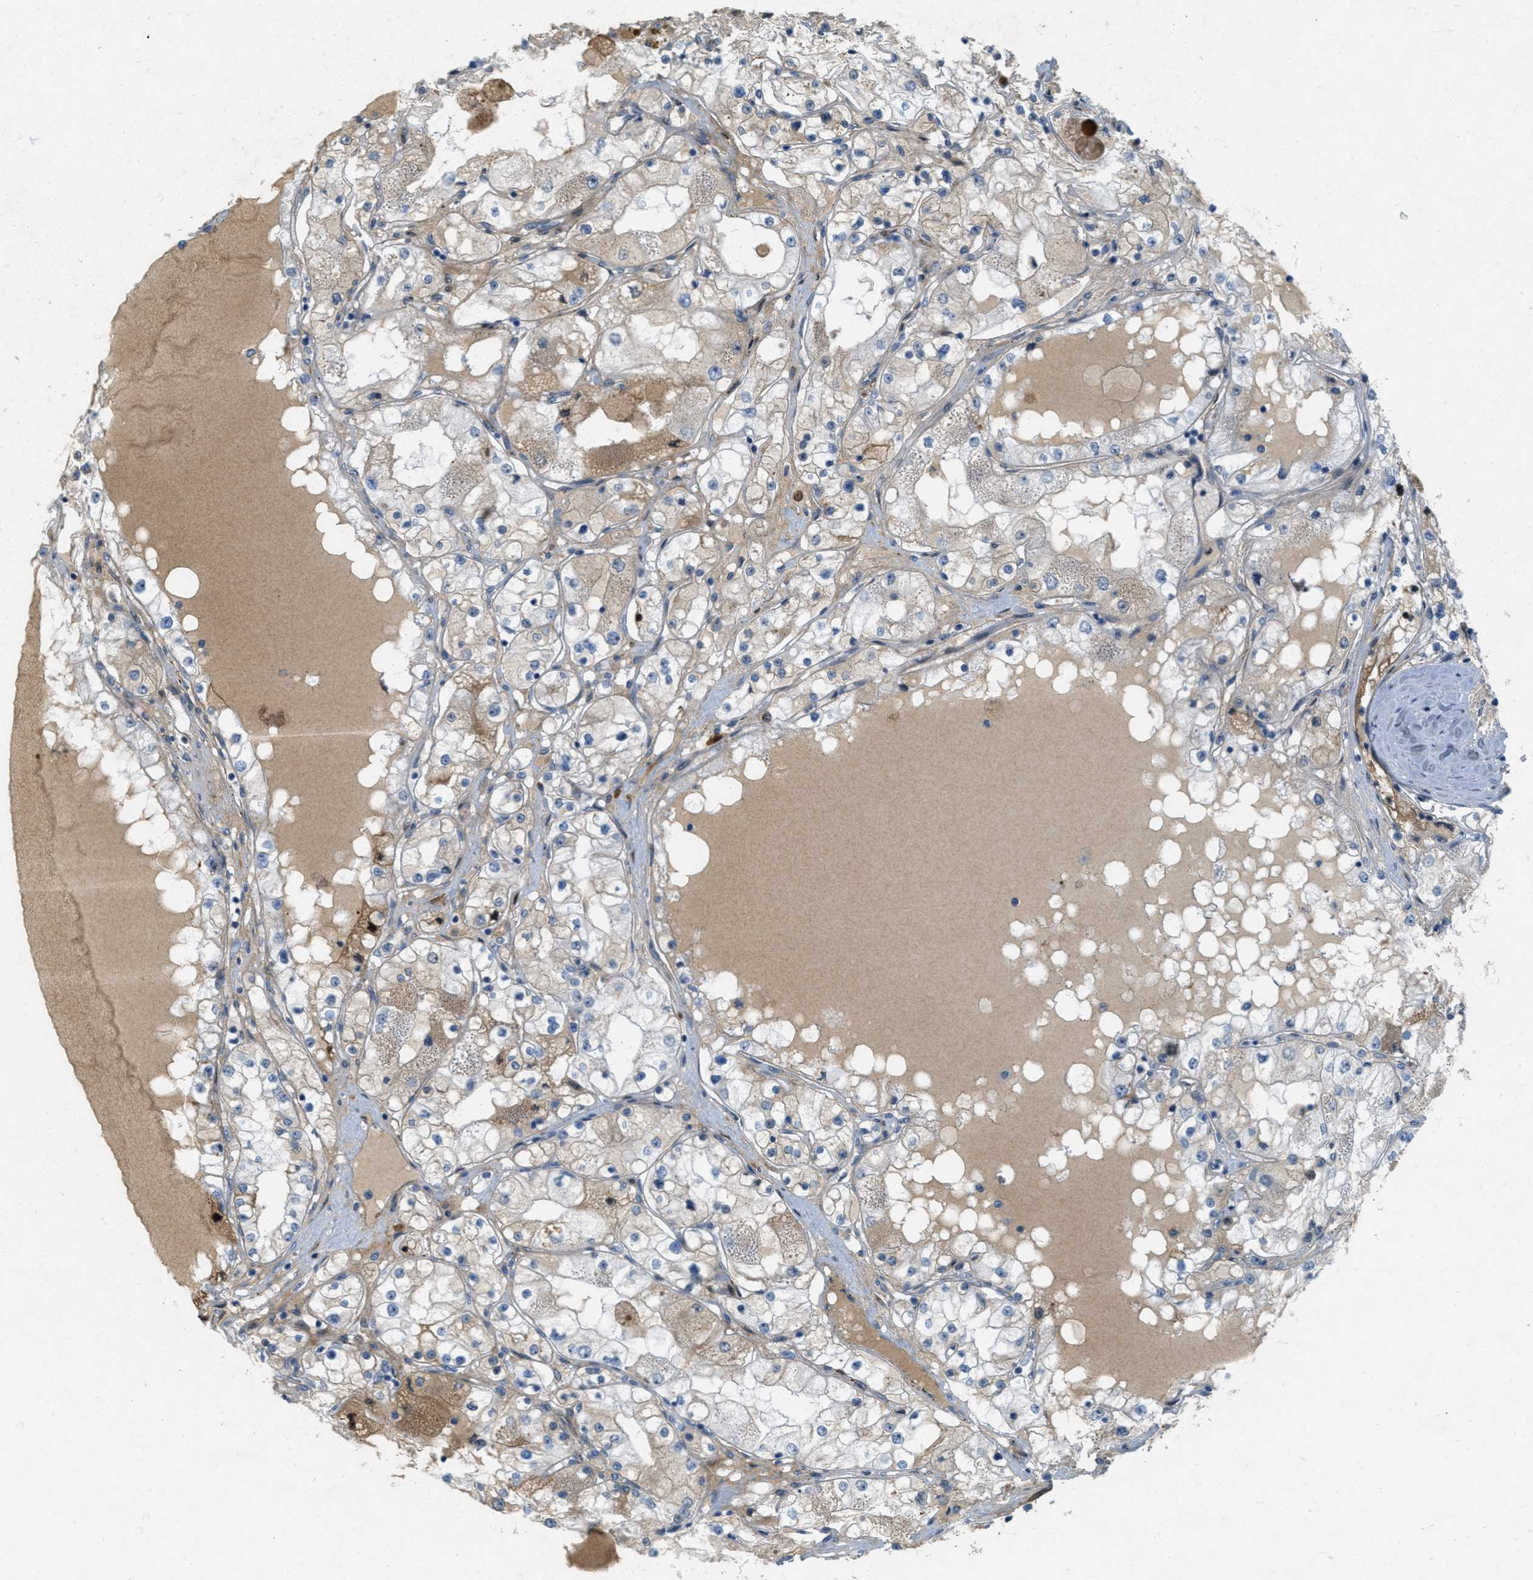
{"staining": {"intensity": "weak", "quantity": "25%-75%", "location": "cytoplasmic/membranous"}, "tissue": "renal cancer", "cell_type": "Tumor cells", "image_type": "cancer", "snomed": [{"axis": "morphology", "description": "Adenocarcinoma, NOS"}, {"axis": "topography", "description": "Kidney"}], "caption": "A high-resolution photomicrograph shows immunohistochemistry (IHC) staining of renal cancer, which demonstrates weak cytoplasmic/membranous positivity in about 25%-75% of tumor cells.", "gene": "ZFPL1", "patient": {"sex": "male", "age": 68}}